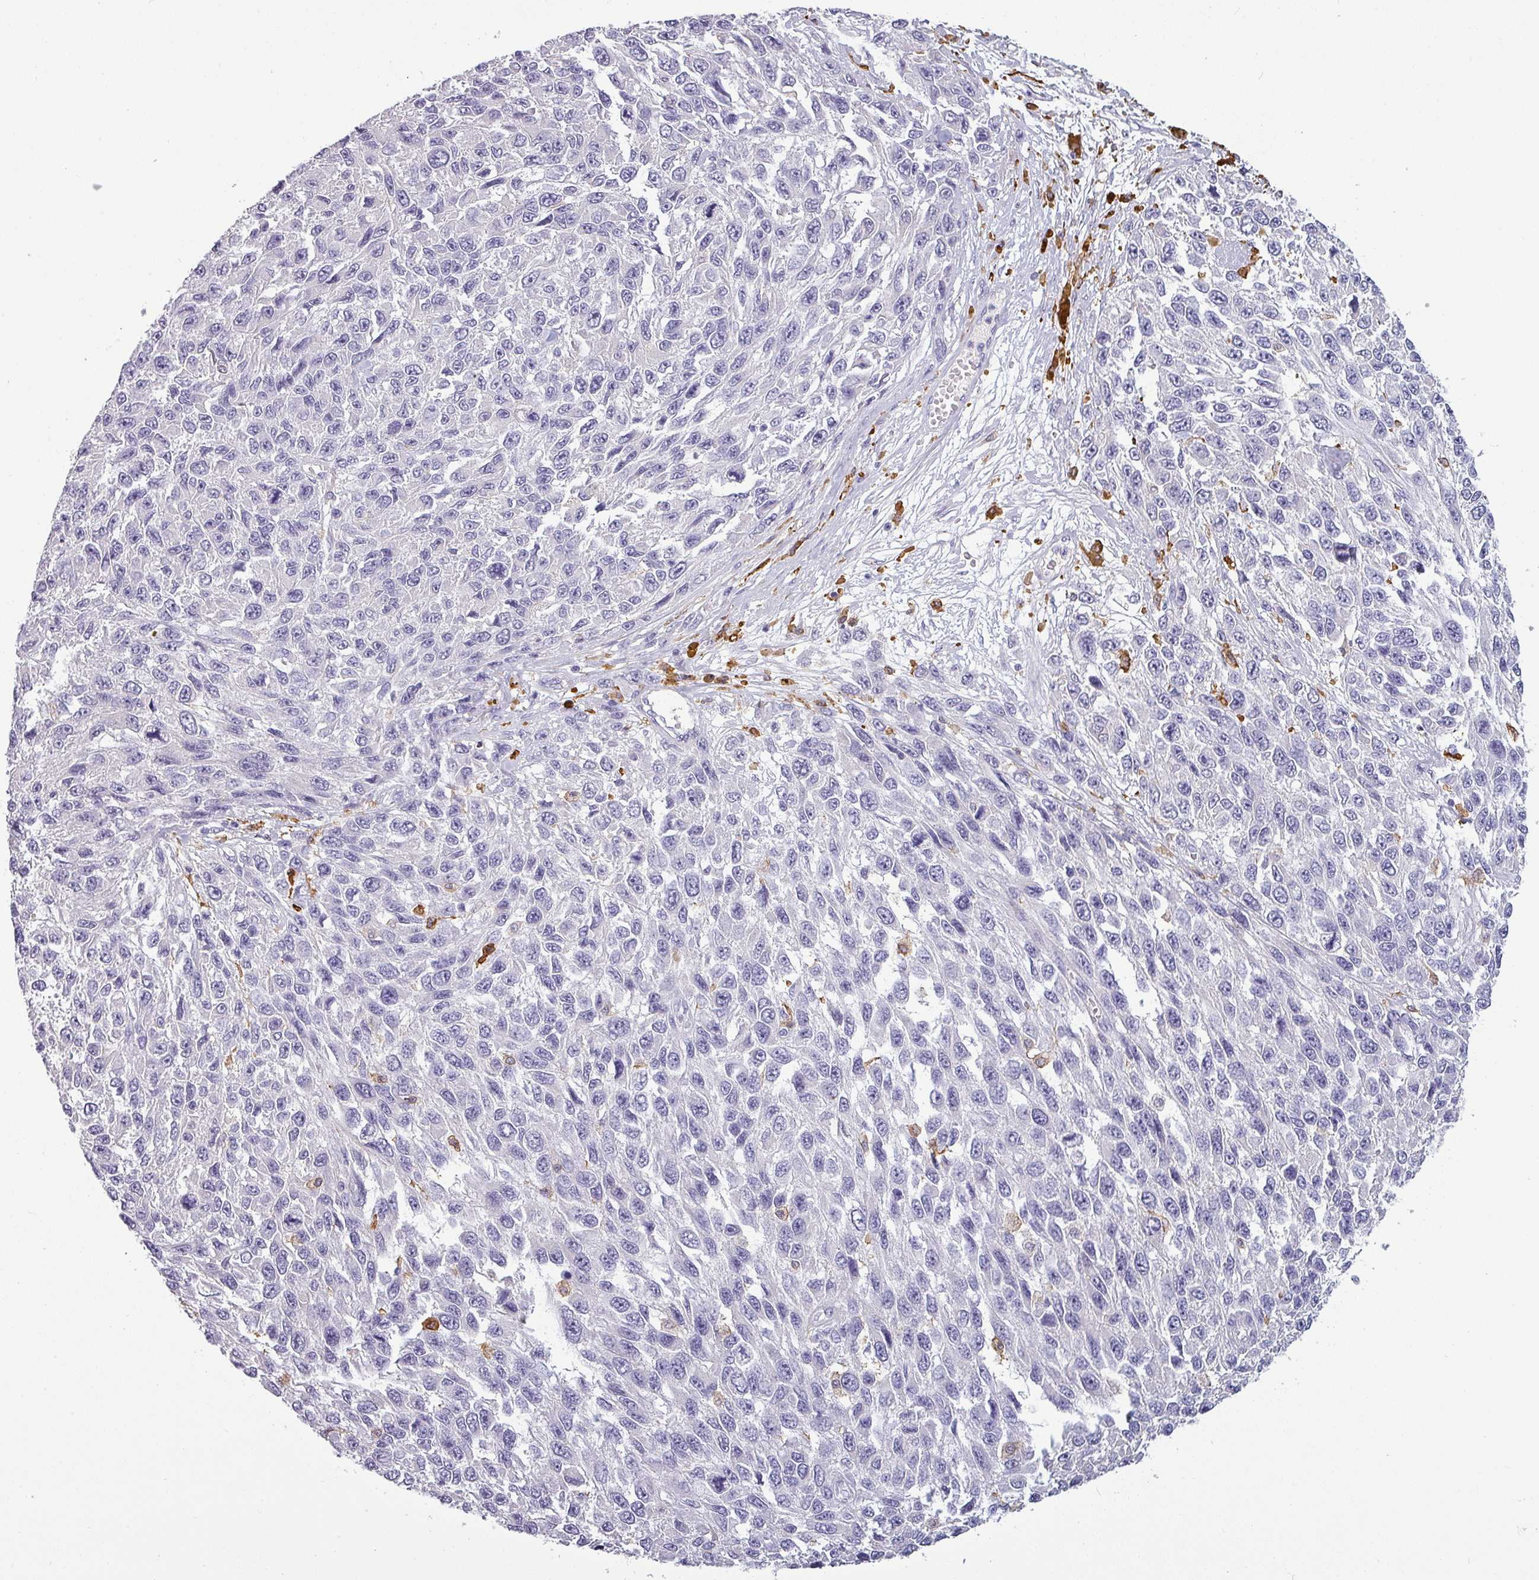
{"staining": {"intensity": "negative", "quantity": "none", "location": "none"}, "tissue": "melanoma", "cell_type": "Tumor cells", "image_type": "cancer", "snomed": [{"axis": "morphology", "description": "Malignant melanoma, NOS"}, {"axis": "topography", "description": "Skin"}], "caption": "There is no significant positivity in tumor cells of melanoma.", "gene": "SLC26A9", "patient": {"sex": "female", "age": 96}}